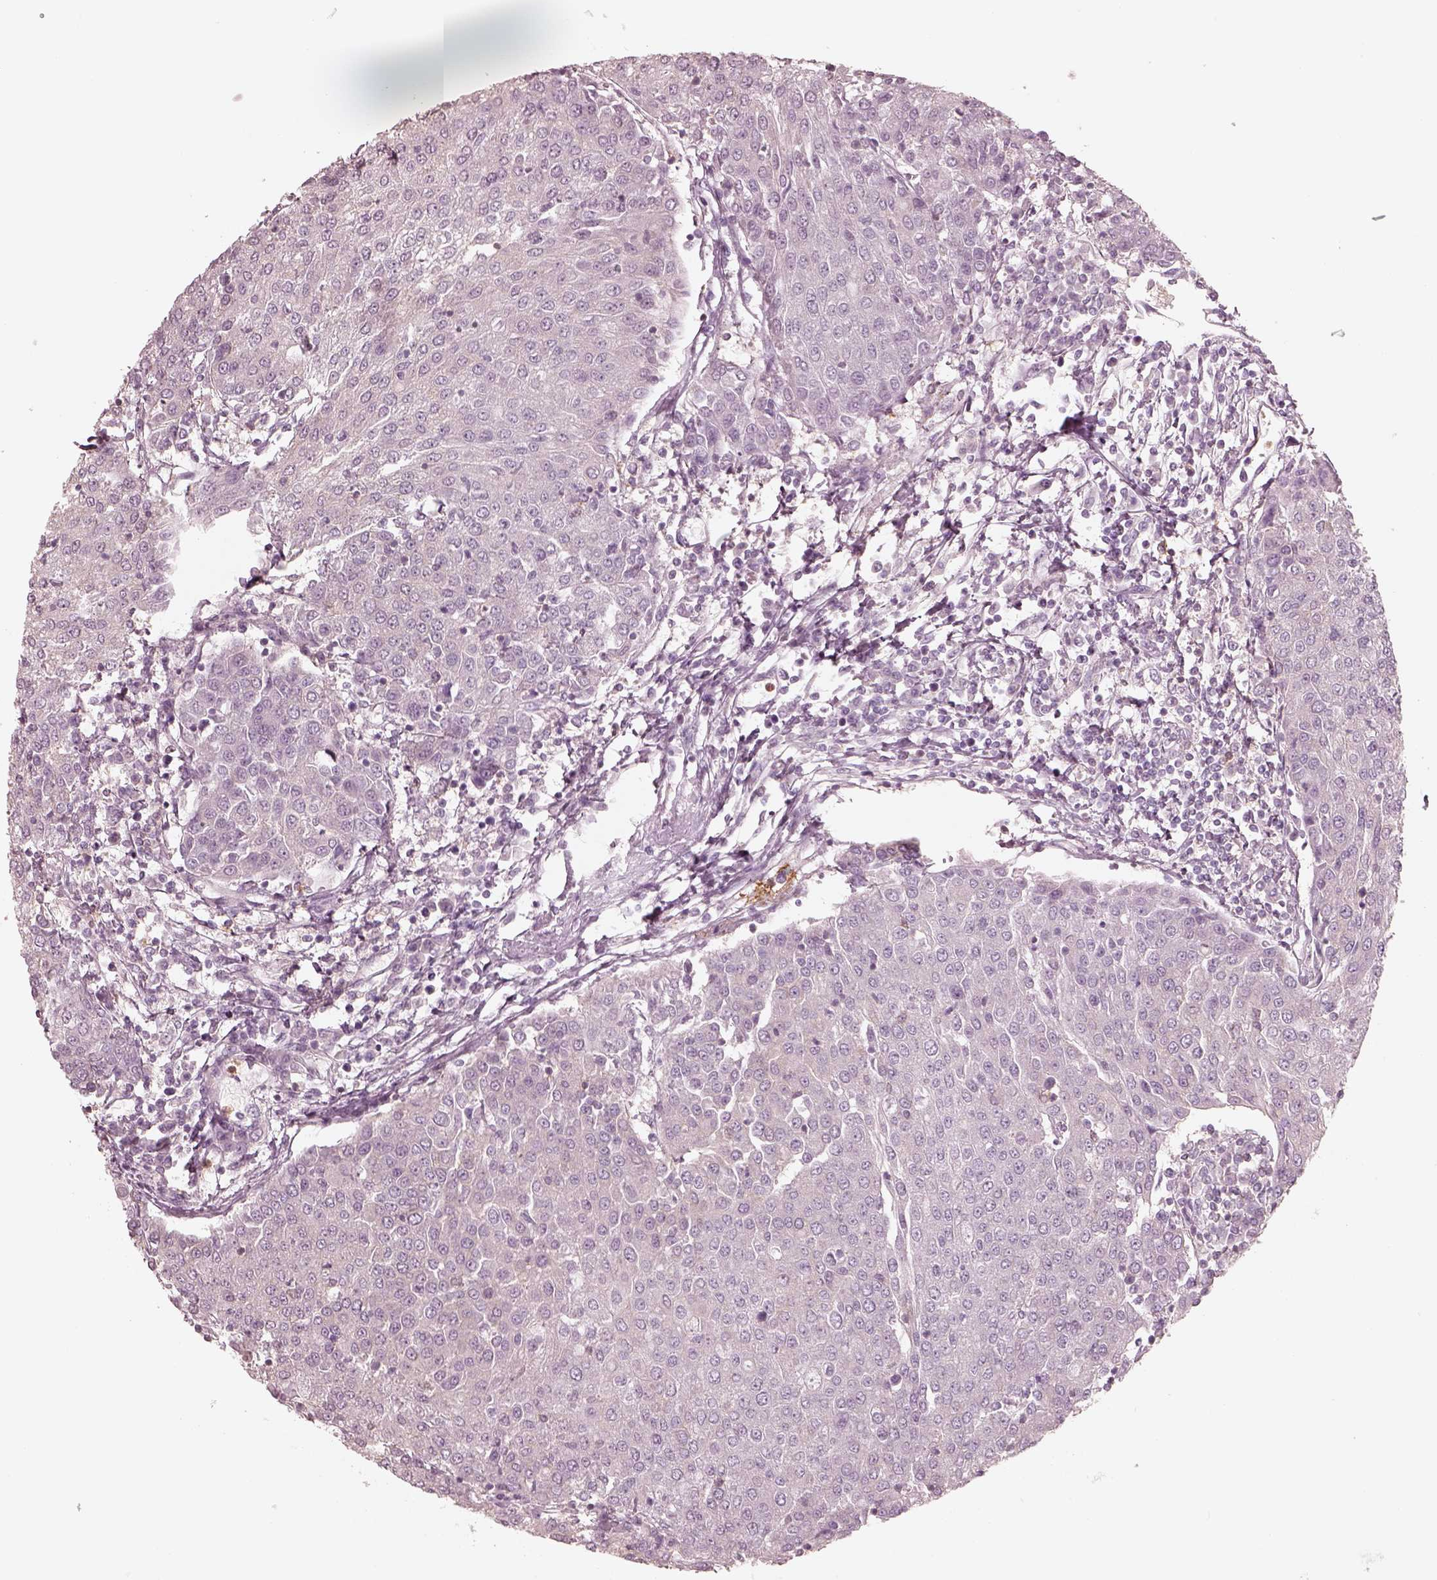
{"staining": {"intensity": "negative", "quantity": "none", "location": "none"}, "tissue": "urothelial cancer", "cell_type": "Tumor cells", "image_type": "cancer", "snomed": [{"axis": "morphology", "description": "Urothelial carcinoma, High grade"}, {"axis": "topography", "description": "Urinary bladder"}], "caption": "Protein analysis of high-grade urothelial carcinoma exhibits no significant staining in tumor cells. (Stains: DAB immunohistochemistry (IHC) with hematoxylin counter stain, Microscopy: brightfield microscopy at high magnification).", "gene": "GPRIN1", "patient": {"sex": "female", "age": 85}}